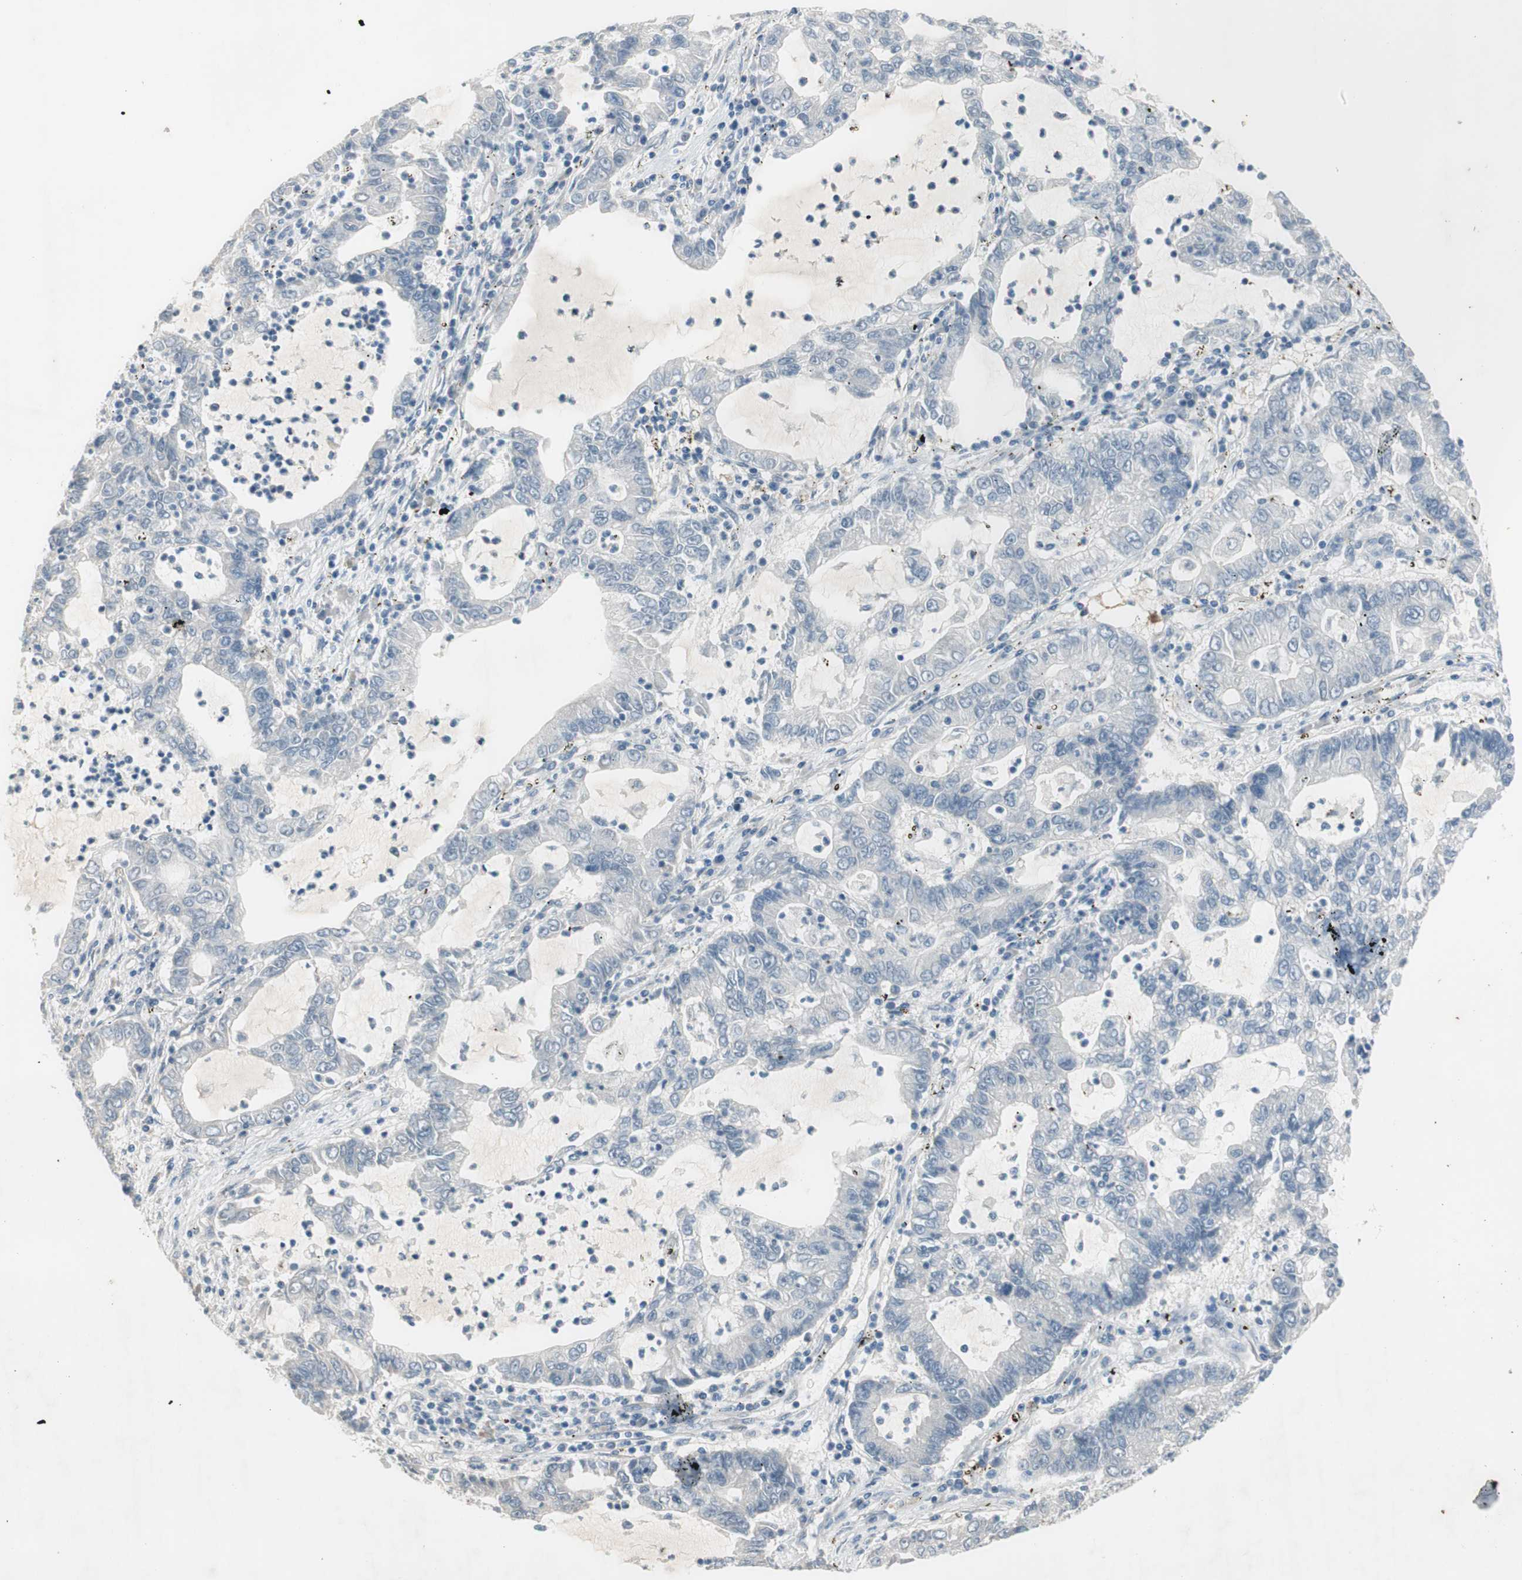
{"staining": {"intensity": "negative", "quantity": "none", "location": "none"}, "tissue": "lung cancer", "cell_type": "Tumor cells", "image_type": "cancer", "snomed": [{"axis": "morphology", "description": "Adenocarcinoma, NOS"}, {"axis": "topography", "description": "Lung"}], "caption": "Lung cancer (adenocarcinoma) was stained to show a protein in brown. There is no significant expression in tumor cells.", "gene": "PRRG4", "patient": {"sex": "female", "age": 51}}